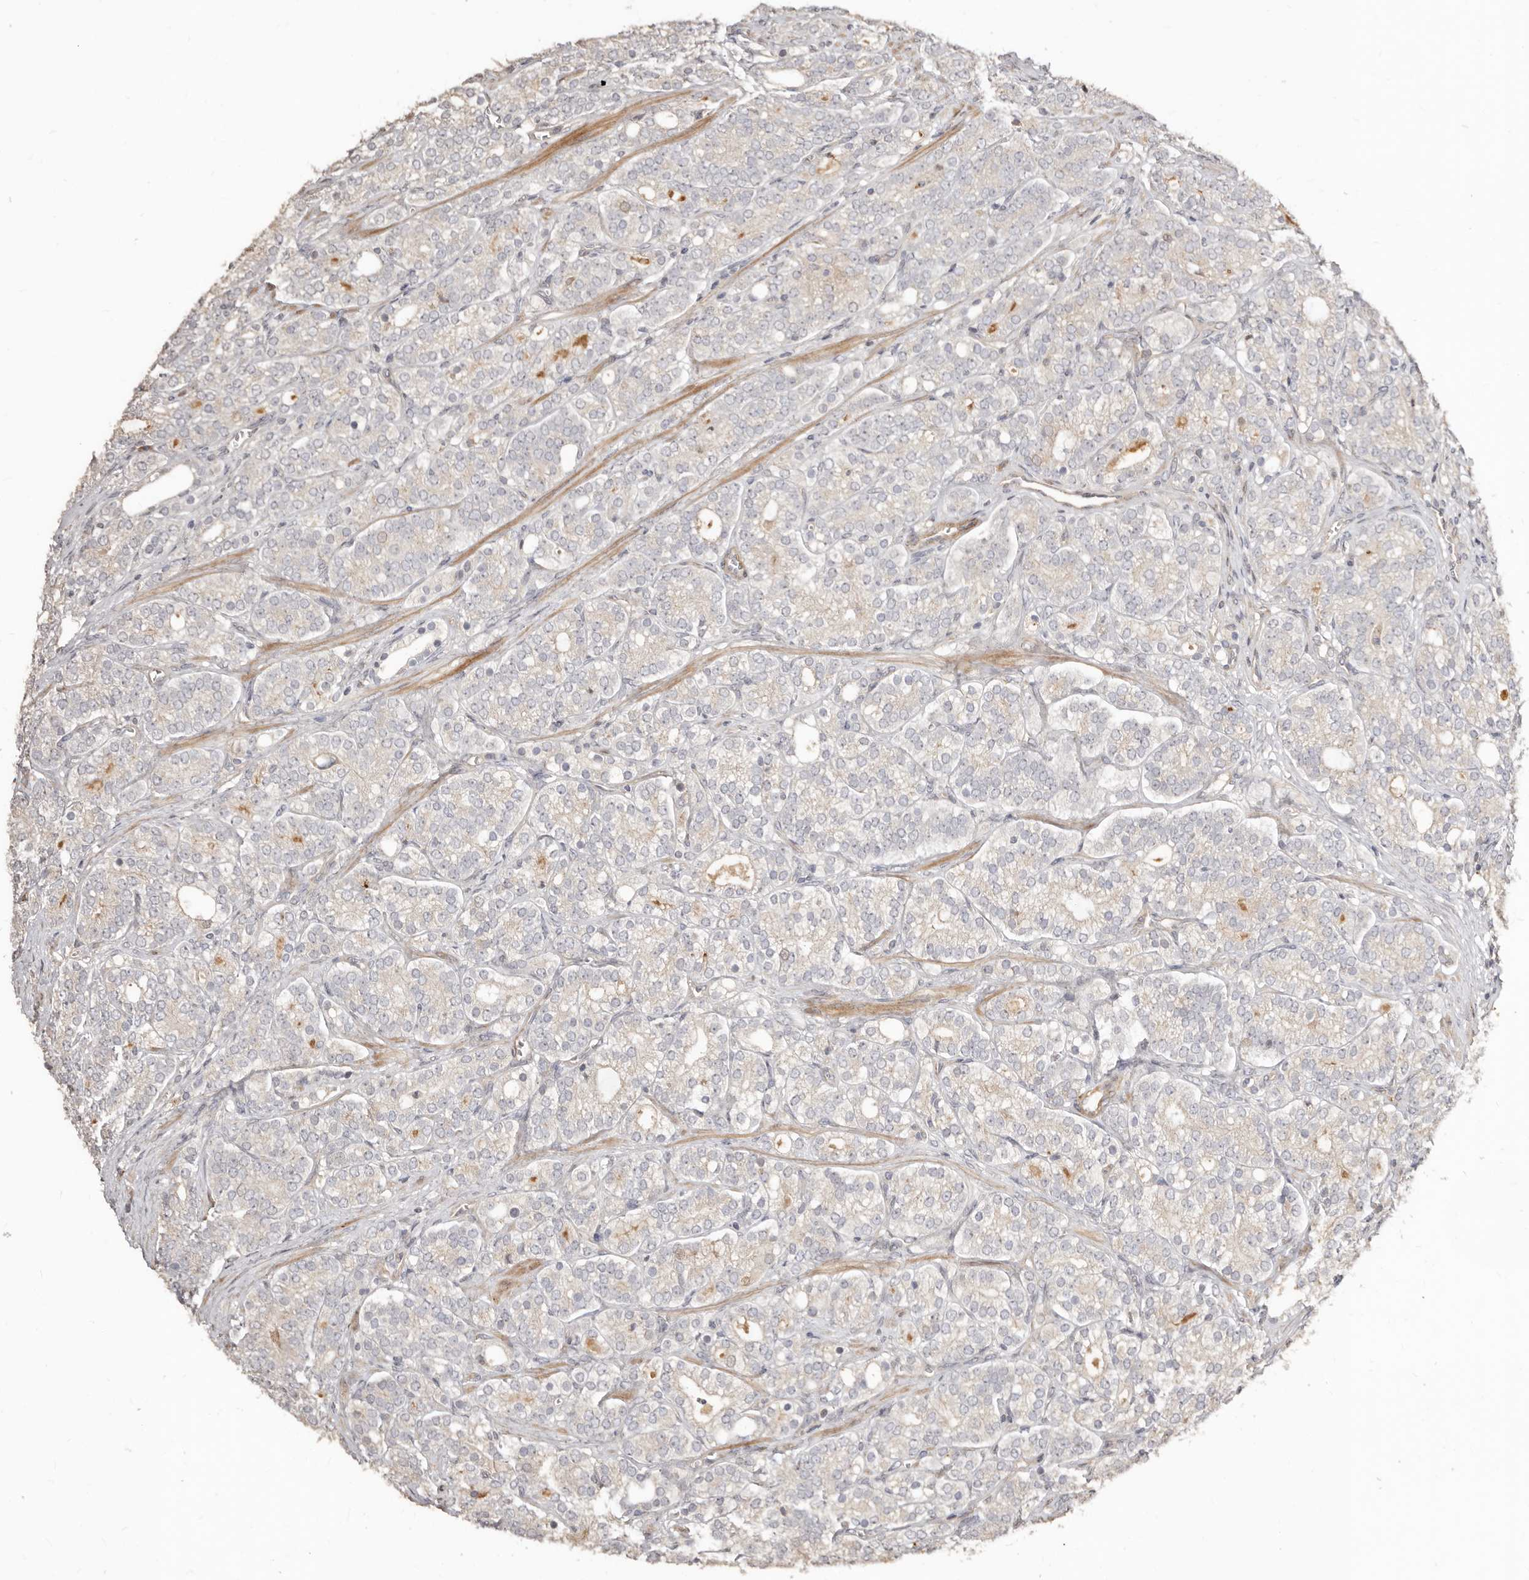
{"staining": {"intensity": "negative", "quantity": "none", "location": "none"}, "tissue": "prostate cancer", "cell_type": "Tumor cells", "image_type": "cancer", "snomed": [{"axis": "morphology", "description": "Adenocarcinoma, High grade"}, {"axis": "topography", "description": "Prostate"}], "caption": "High power microscopy photomicrograph of an immunohistochemistry histopathology image of adenocarcinoma (high-grade) (prostate), revealing no significant positivity in tumor cells. The staining is performed using DAB brown chromogen with nuclei counter-stained in using hematoxylin.", "gene": "APOL6", "patient": {"sex": "male", "age": 57}}